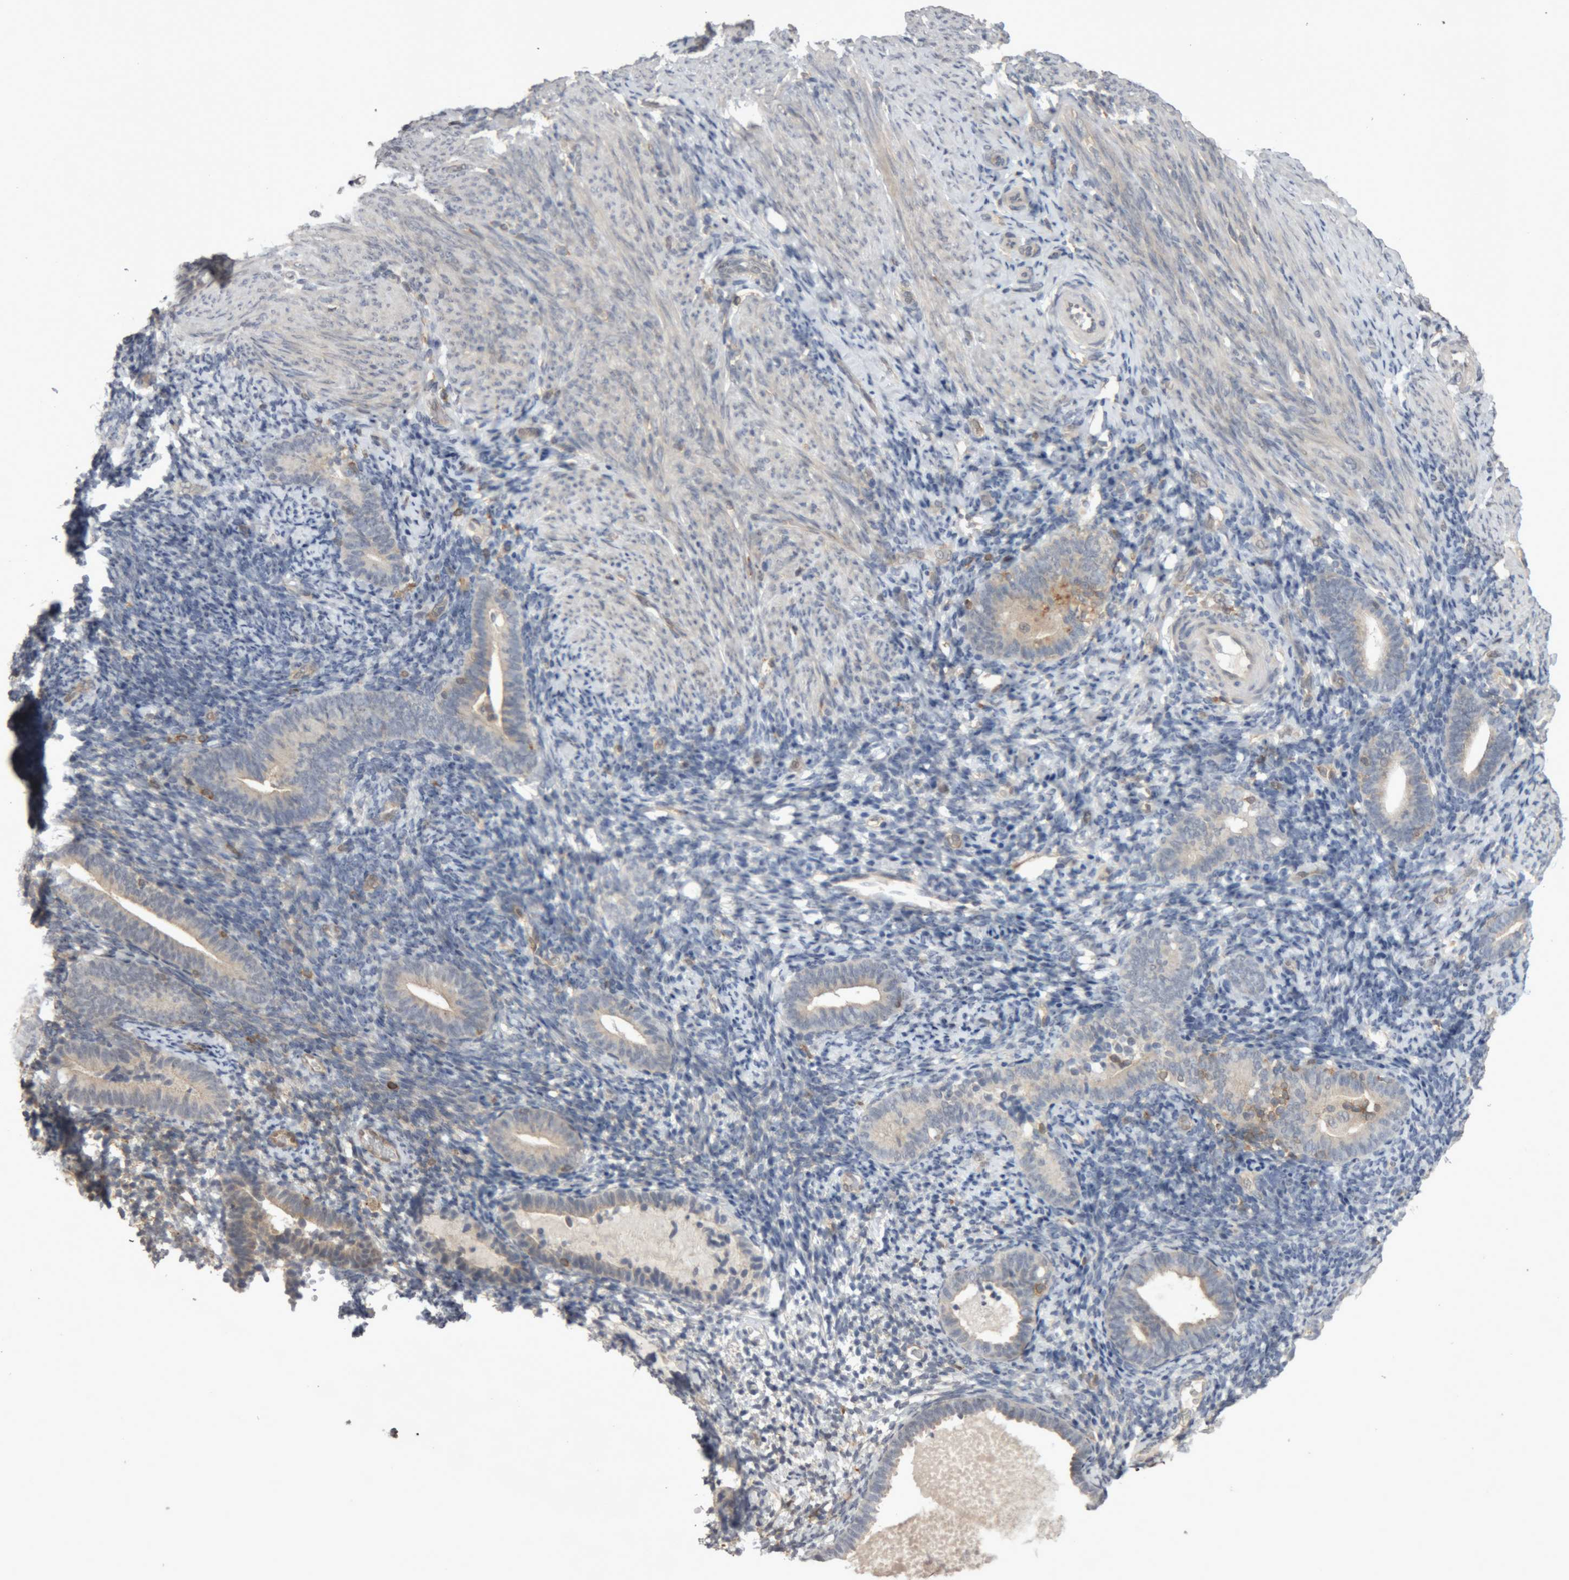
{"staining": {"intensity": "negative", "quantity": "none", "location": "none"}, "tissue": "endometrium", "cell_type": "Cells in endometrial stroma", "image_type": "normal", "snomed": [{"axis": "morphology", "description": "Normal tissue, NOS"}, {"axis": "topography", "description": "Endometrium"}], "caption": "IHC histopathology image of benign human endometrium stained for a protein (brown), which demonstrates no positivity in cells in endometrial stroma. (DAB (3,3'-diaminobenzidine) immunohistochemistry with hematoxylin counter stain).", "gene": "NFATC2", "patient": {"sex": "female", "age": 51}}